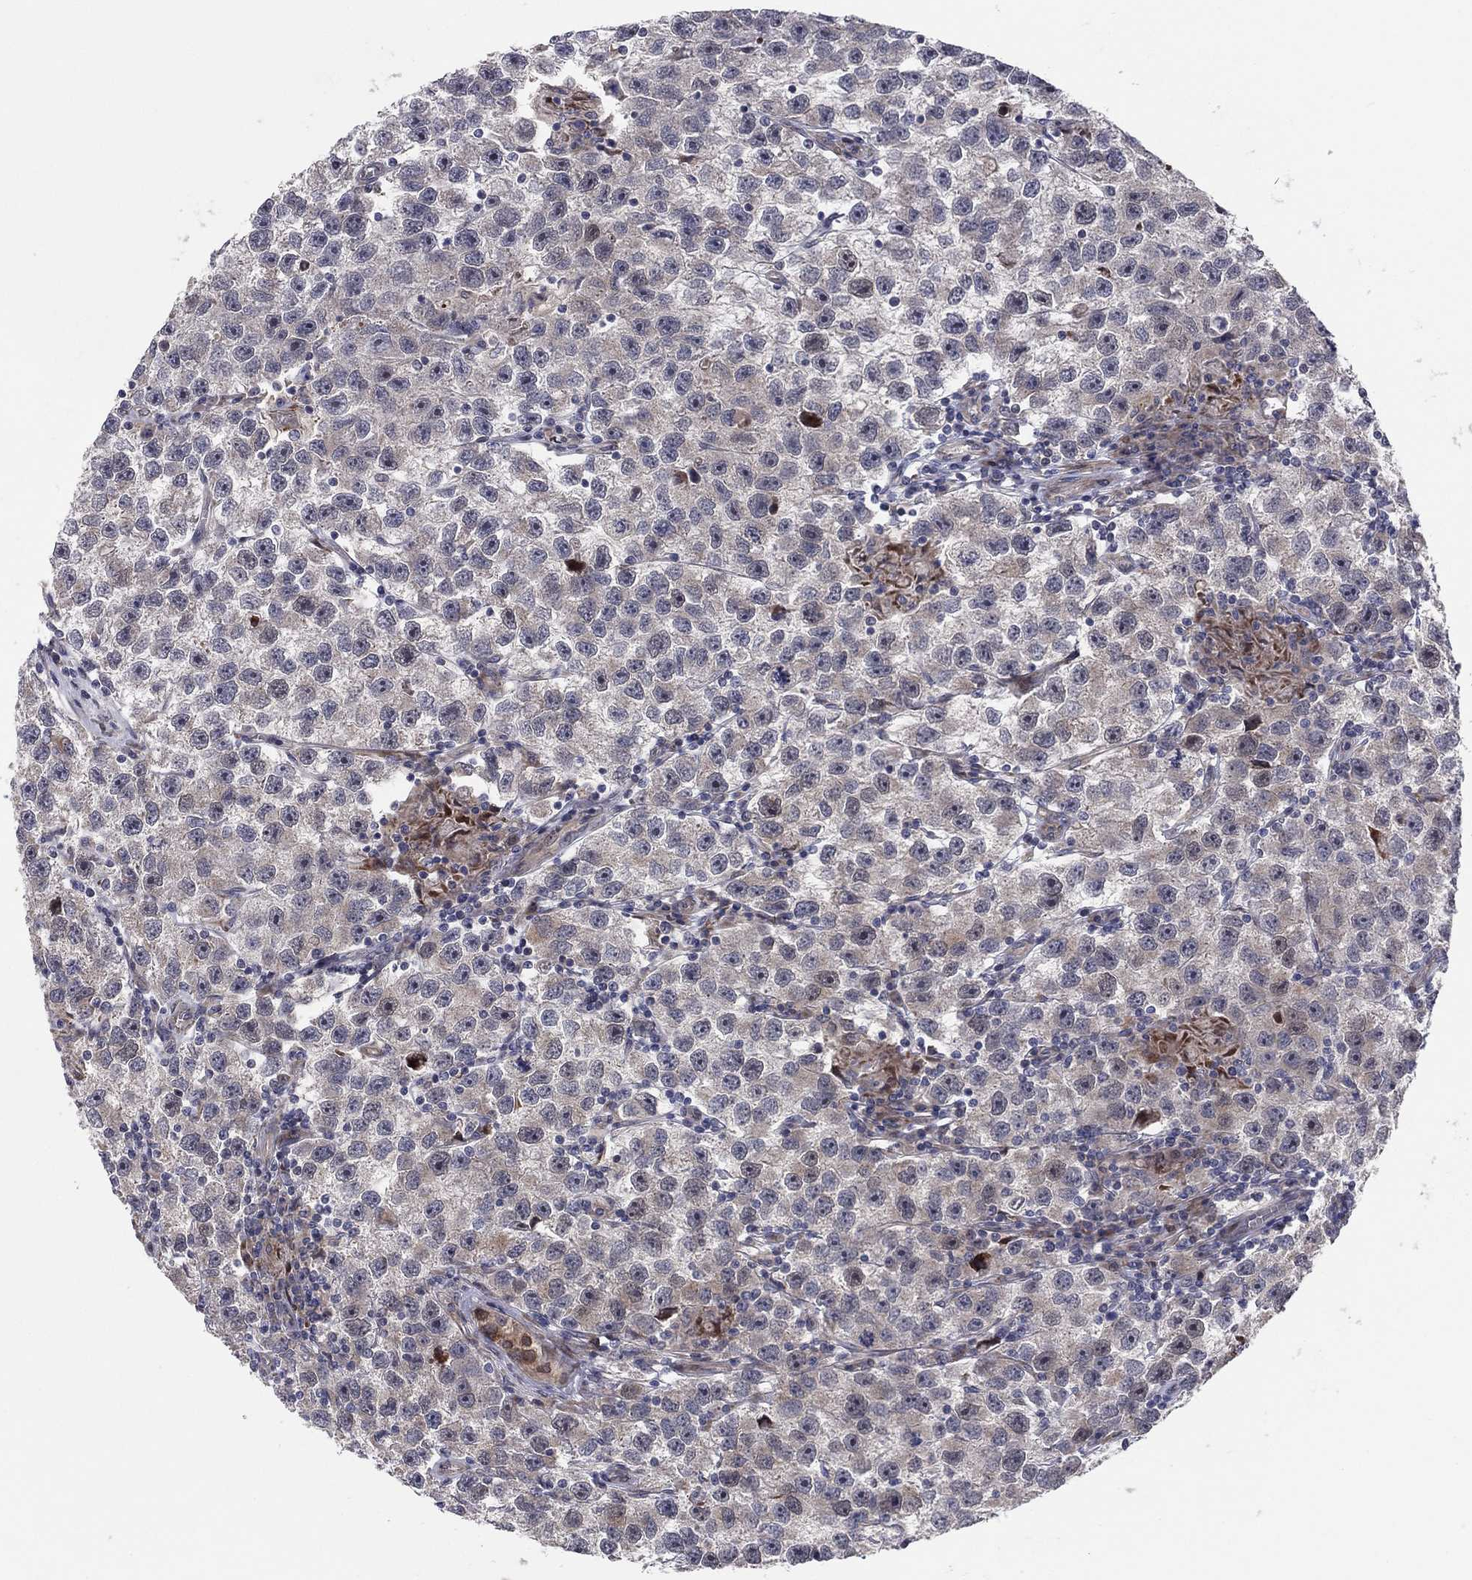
{"staining": {"intensity": "moderate", "quantity": "25%-75%", "location": "cytoplasmic/membranous"}, "tissue": "testis cancer", "cell_type": "Tumor cells", "image_type": "cancer", "snomed": [{"axis": "morphology", "description": "Seminoma, NOS"}, {"axis": "topography", "description": "Testis"}], "caption": "Immunohistochemistry (IHC) staining of seminoma (testis), which demonstrates medium levels of moderate cytoplasmic/membranous staining in about 25%-75% of tumor cells indicating moderate cytoplasmic/membranous protein expression. The staining was performed using DAB (3,3'-diaminobenzidine) (brown) for protein detection and nuclei were counterstained in hematoxylin (blue).", "gene": "UTP14A", "patient": {"sex": "male", "age": 26}}